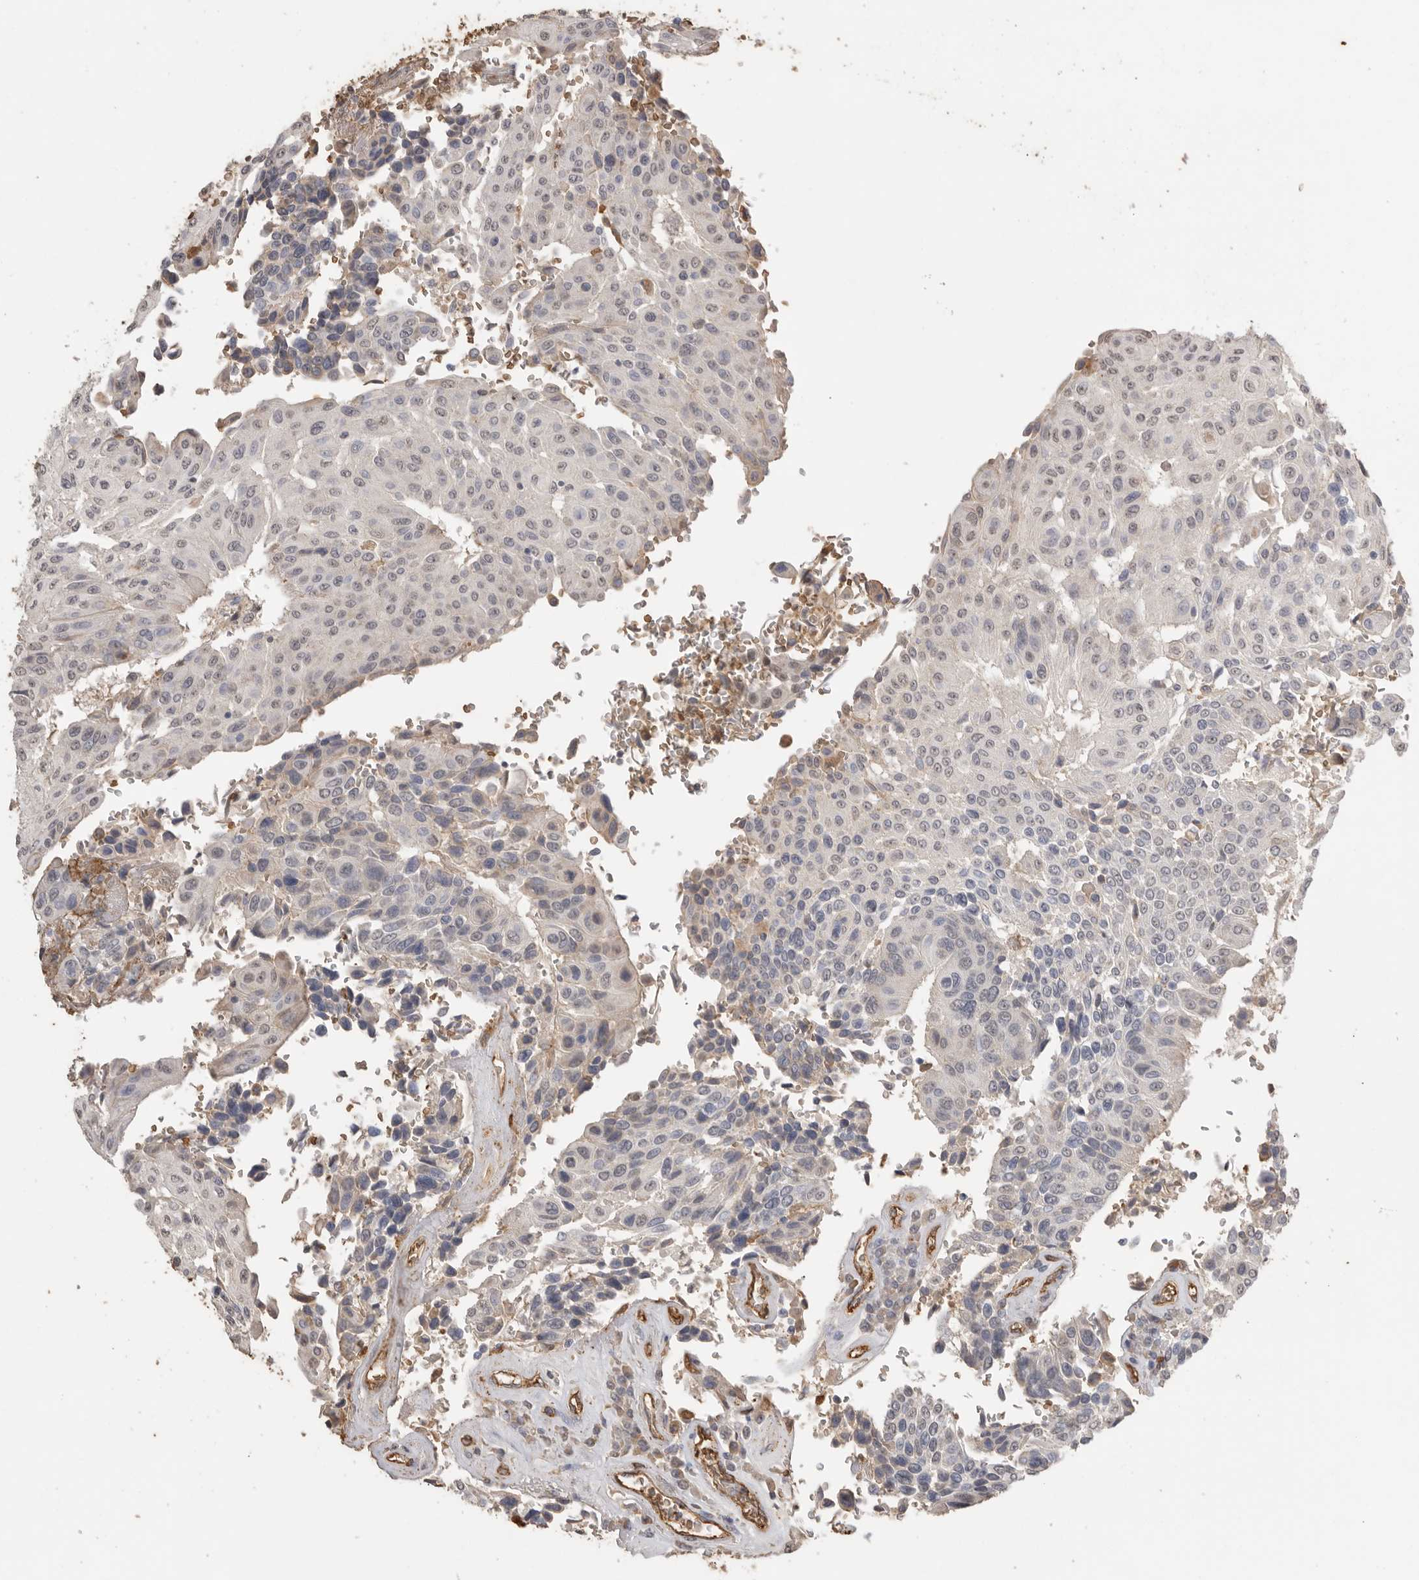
{"staining": {"intensity": "weak", "quantity": "<25%", "location": "cytoplasmic/membranous"}, "tissue": "urothelial cancer", "cell_type": "Tumor cells", "image_type": "cancer", "snomed": [{"axis": "morphology", "description": "Urothelial carcinoma, High grade"}, {"axis": "topography", "description": "Urinary bladder"}], "caption": "A high-resolution image shows immunohistochemistry staining of urothelial carcinoma (high-grade), which demonstrates no significant positivity in tumor cells. (DAB immunohistochemistry, high magnification).", "gene": "IL27", "patient": {"sex": "male", "age": 66}}